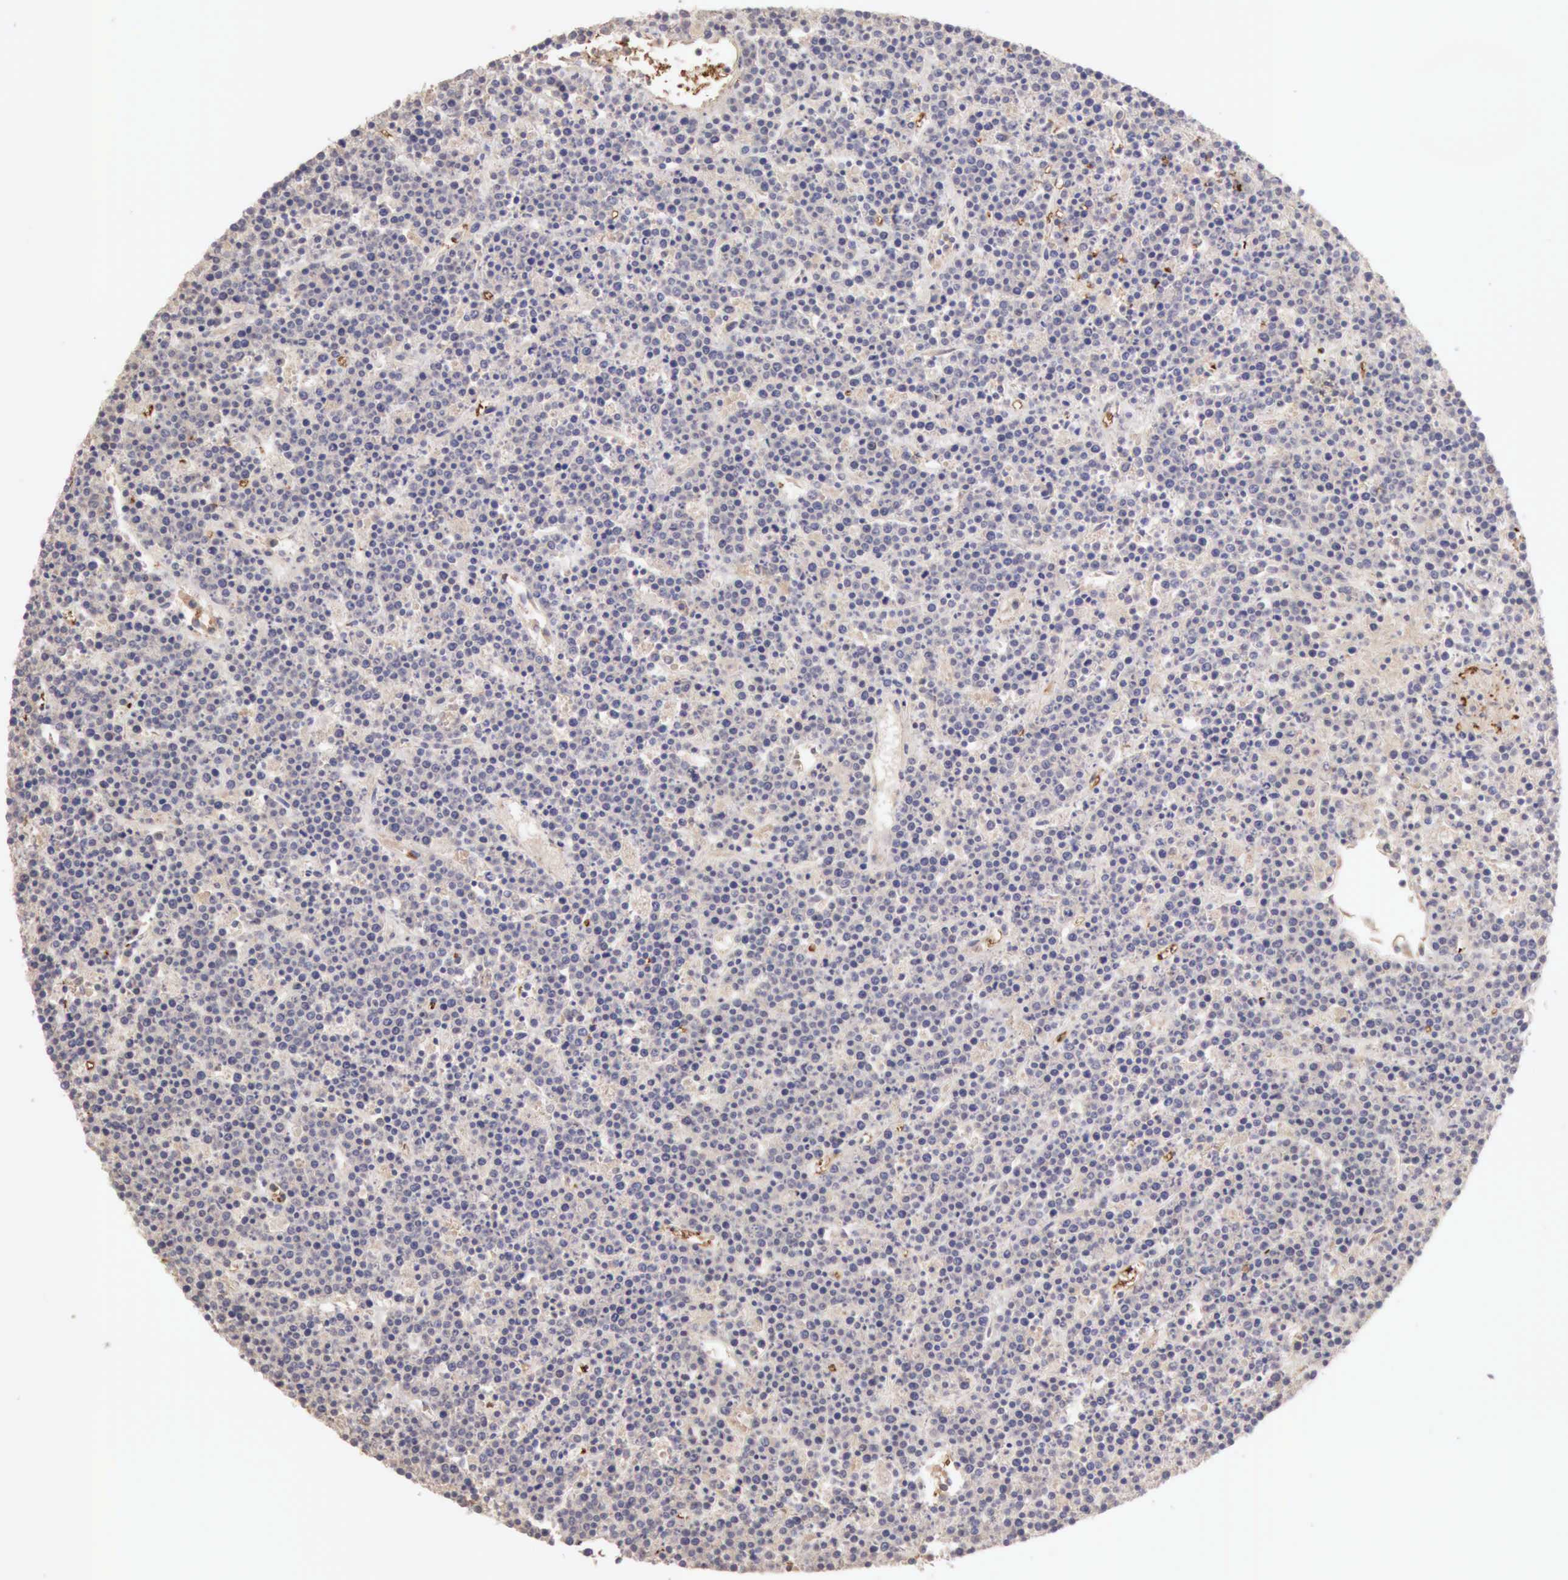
{"staining": {"intensity": "negative", "quantity": "none", "location": "none"}, "tissue": "lymphoma", "cell_type": "Tumor cells", "image_type": "cancer", "snomed": [{"axis": "morphology", "description": "Malignant lymphoma, non-Hodgkin's type, High grade"}, {"axis": "topography", "description": "Ovary"}], "caption": "An image of lymphoma stained for a protein exhibits no brown staining in tumor cells.", "gene": "CFI", "patient": {"sex": "female", "age": 56}}